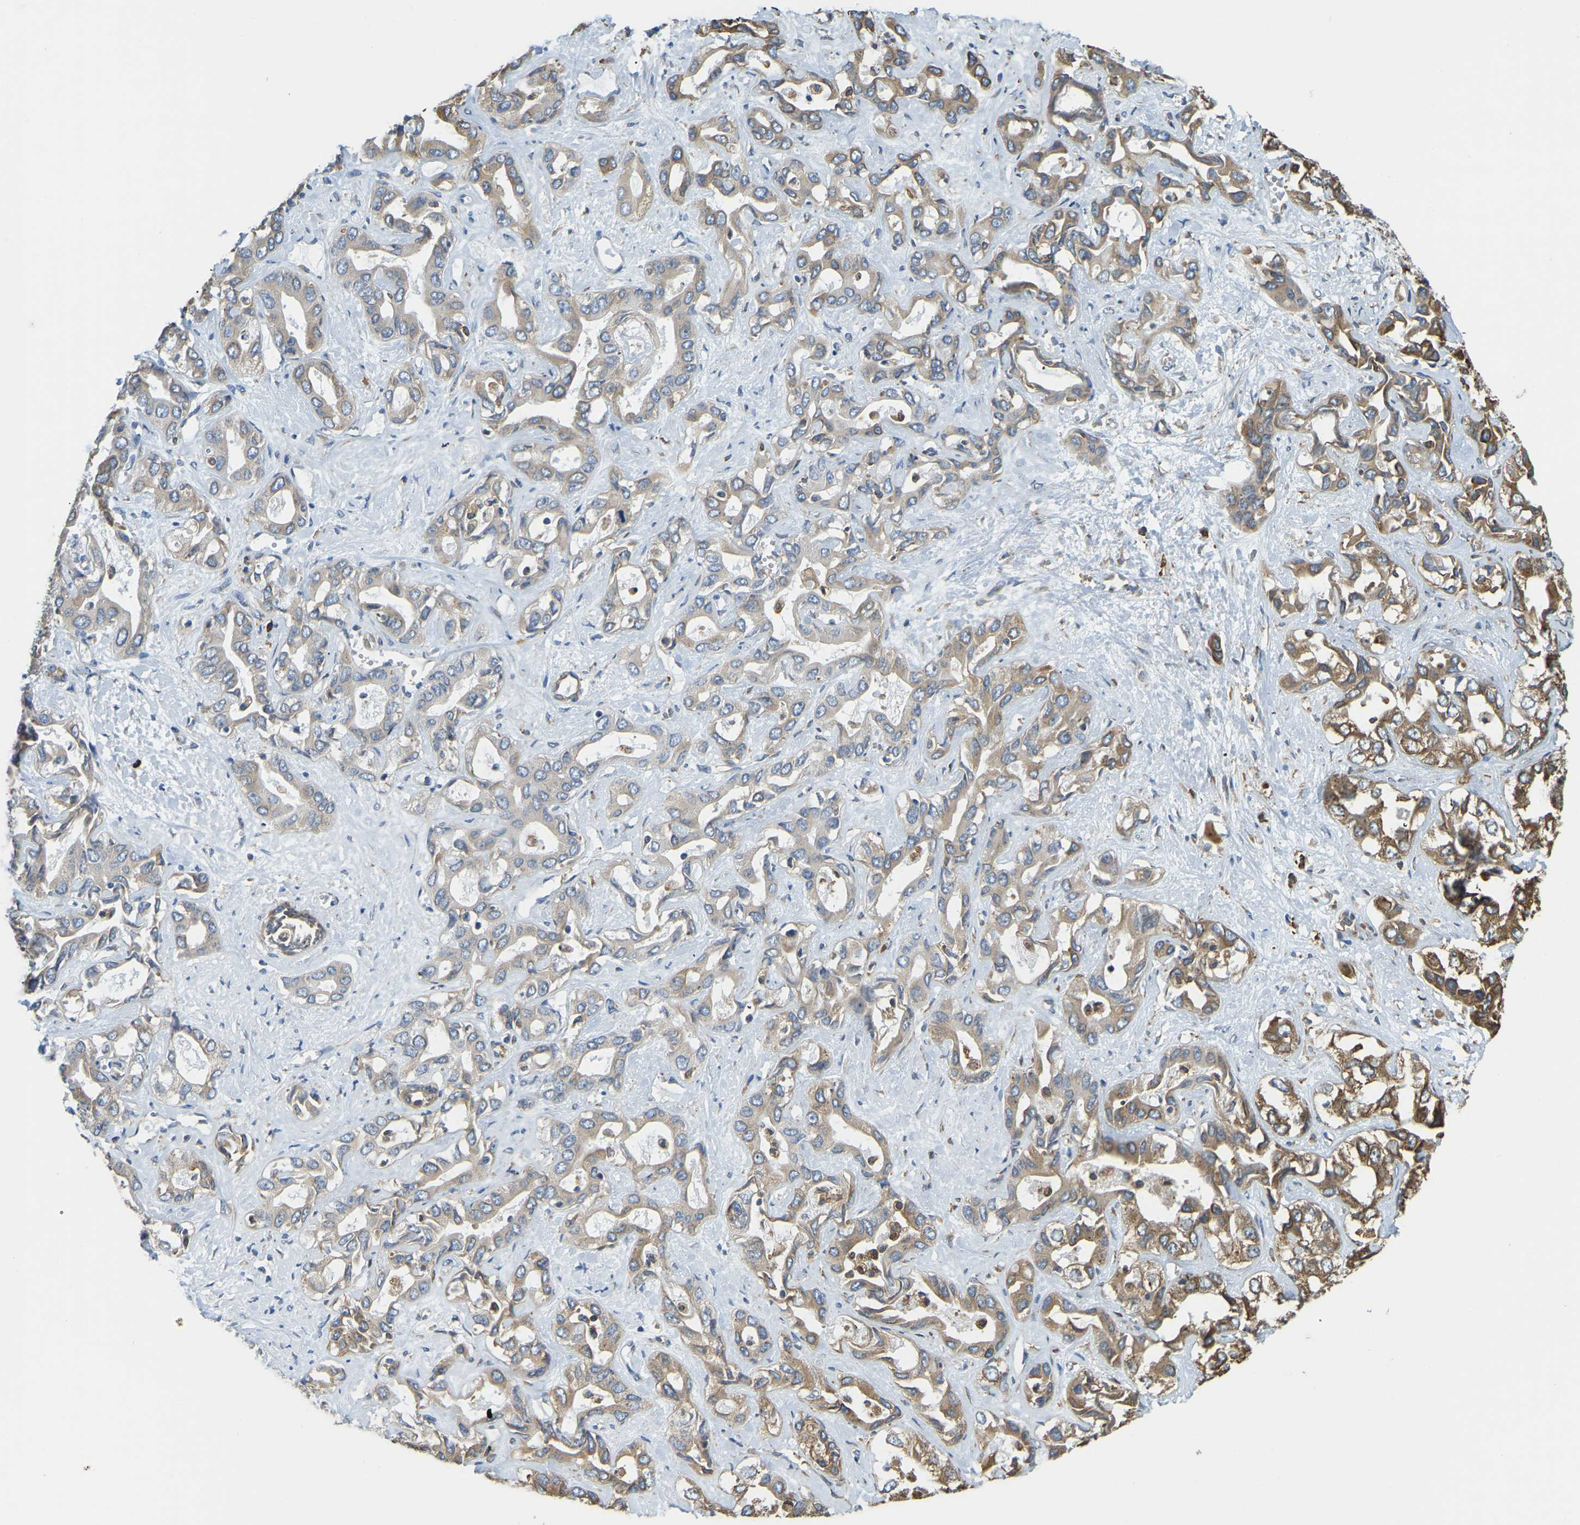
{"staining": {"intensity": "strong", "quantity": "25%-75%", "location": "cytoplasmic/membranous"}, "tissue": "liver cancer", "cell_type": "Tumor cells", "image_type": "cancer", "snomed": [{"axis": "morphology", "description": "Cholangiocarcinoma"}, {"axis": "topography", "description": "Liver"}], "caption": "Protein staining of liver cancer tissue demonstrates strong cytoplasmic/membranous staining in about 25%-75% of tumor cells.", "gene": "RNF115", "patient": {"sex": "female", "age": 52}}